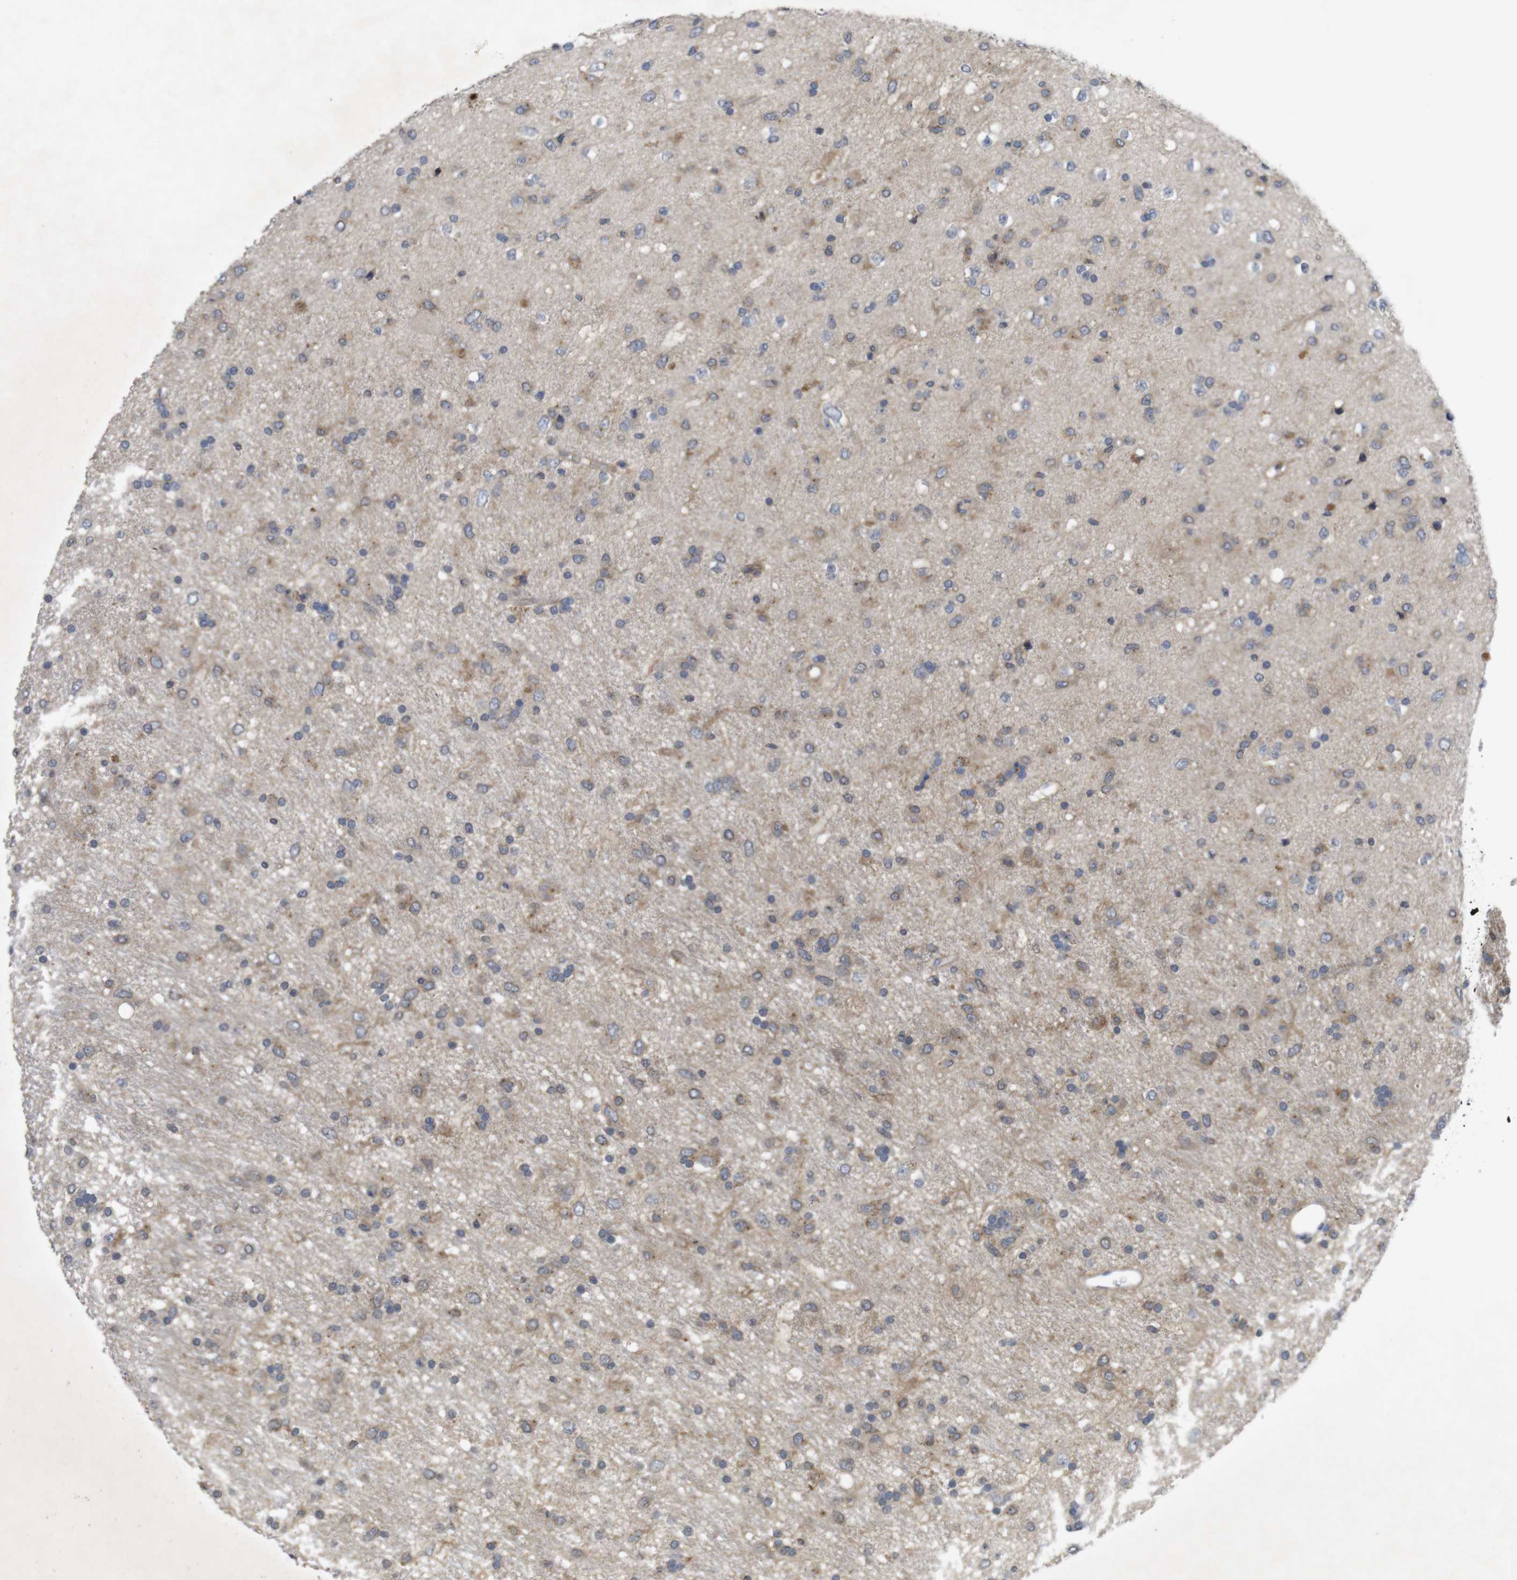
{"staining": {"intensity": "moderate", "quantity": "25%-75%", "location": "cytoplasmic/membranous"}, "tissue": "glioma", "cell_type": "Tumor cells", "image_type": "cancer", "snomed": [{"axis": "morphology", "description": "Glioma, malignant, Low grade"}, {"axis": "topography", "description": "Brain"}], "caption": "Immunohistochemical staining of malignant low-grade glioma exhibits medium levels of moderate cytoplasmic/membranous protein positivity in about 25%-75% of tumor cells. (IHC, brightfield microscopy, high magnification).", "gene": "BCAR3", "patient": {"sex": "male", "age": 77}}